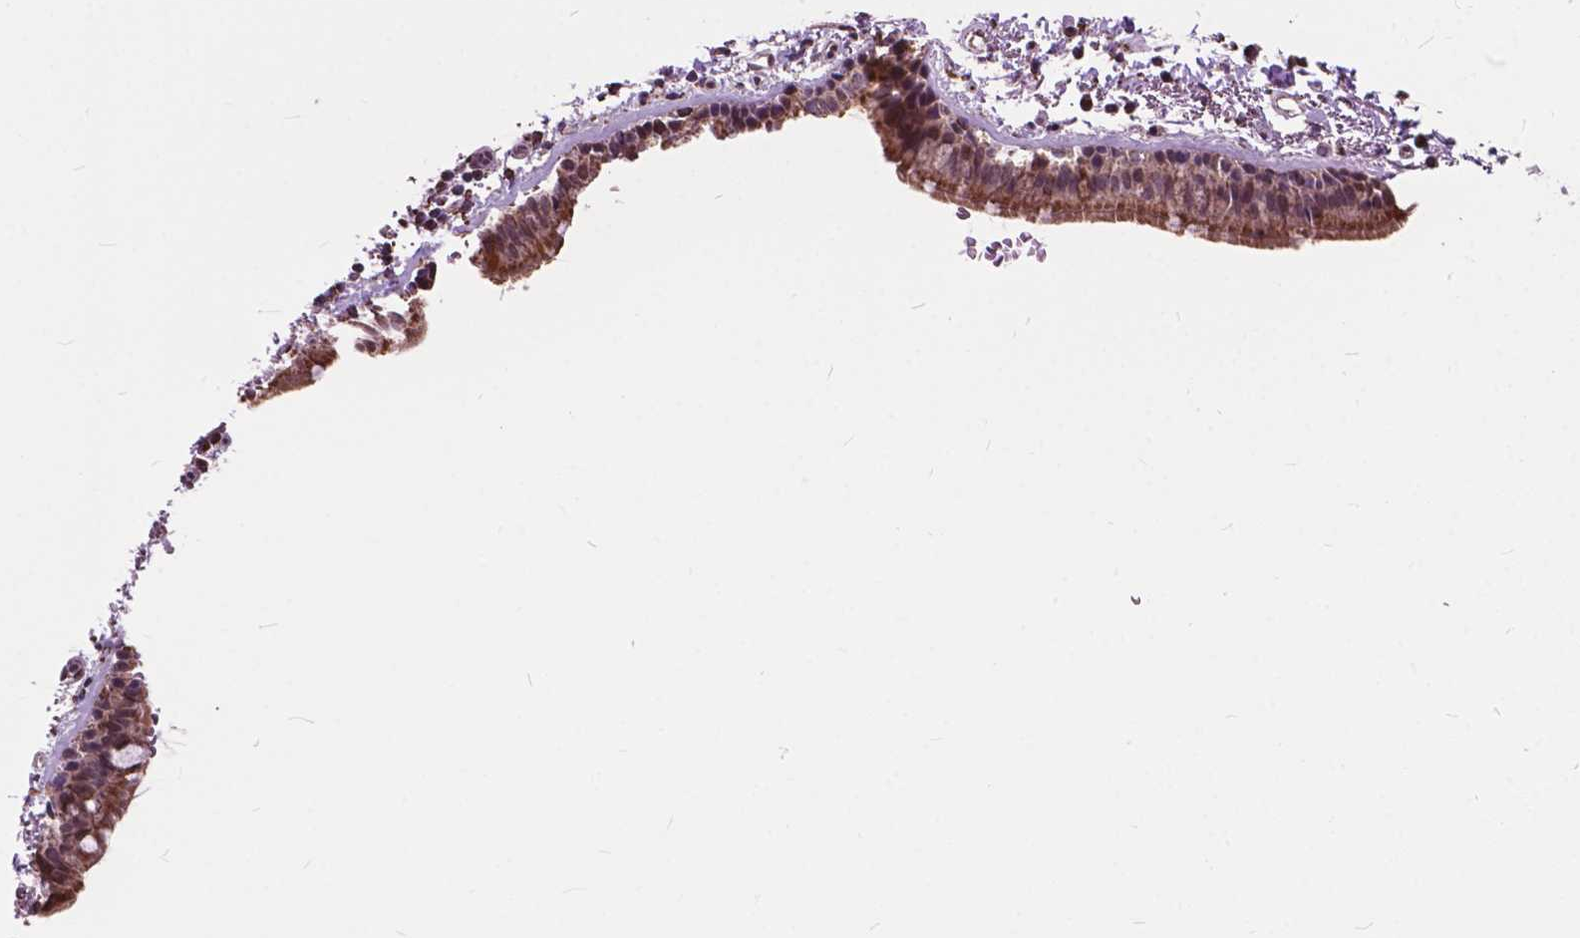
{"staining": {"intensity": "moderate", "quantity": ">75%", "location": "cytoplasmic/membranous"}, "tissue": "bronchus", "cell_type": "Respiratory epithelial cells", "image_type": "normal", "snomed": [{"axis": "morphology", "description": "Normal tissue, NOS"}, {"axis": "topography", "description": "Lymph node"}, {"axis": "topography", "description": "Bronchus"}], "caption": "Immunohistochemical staining of unremarkable bronchus demonstrates medium levels of moderate cytoplasmic/membranous positivity in approximately >75% of respiratory epithelial cells. Using DAB (brown) and hematoxylin (blue) stains, captured at high magnification using brightfield microscopy.", "gene": "SCOC", "patient": {"sex": "female", "age": 70}}